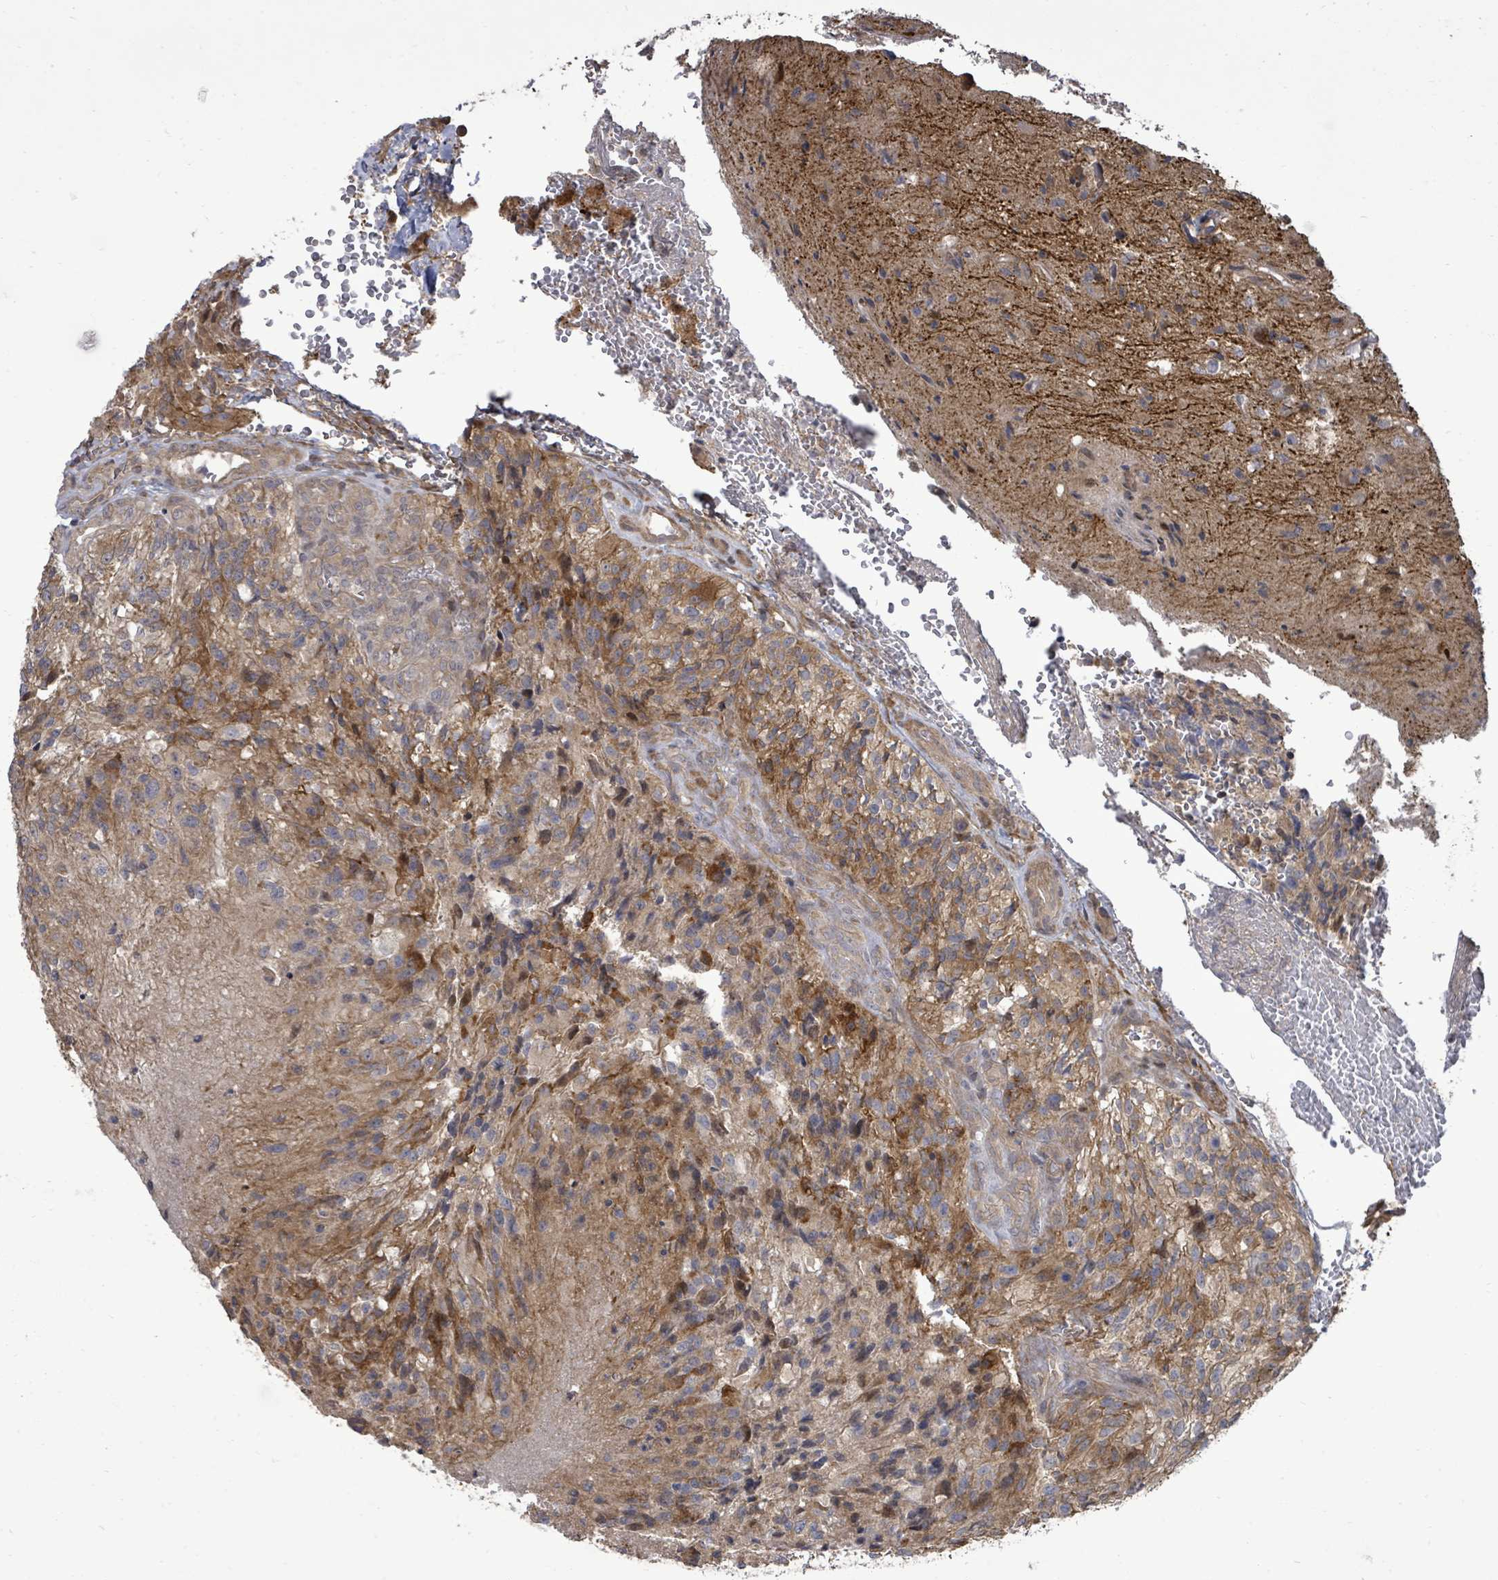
{"staining": {"intensity": "moderate", "quantity": "<25%", "location": "cytoplasmic/membranous,nuclear"}, "tissue": "glioma", "cell_type": "Tumor cells", "image_type": "cancer", "snomed": [{"axis": "morphology", "description": "Normal tissue, NOS"}, {"axis": "morphology", "description": "Glioma, malignant, High grade"}, {"axis": "topography", "description": "Cerebral cortex"}], "caption": "Malignant glioma (high-grade) tissue displays moderate cytoplasmic/membranous and nuclear positivity in approximately <25% of tumor cells", "gene": "KRTAP27-1", "patient": {"sex": "male", "age": 56}}